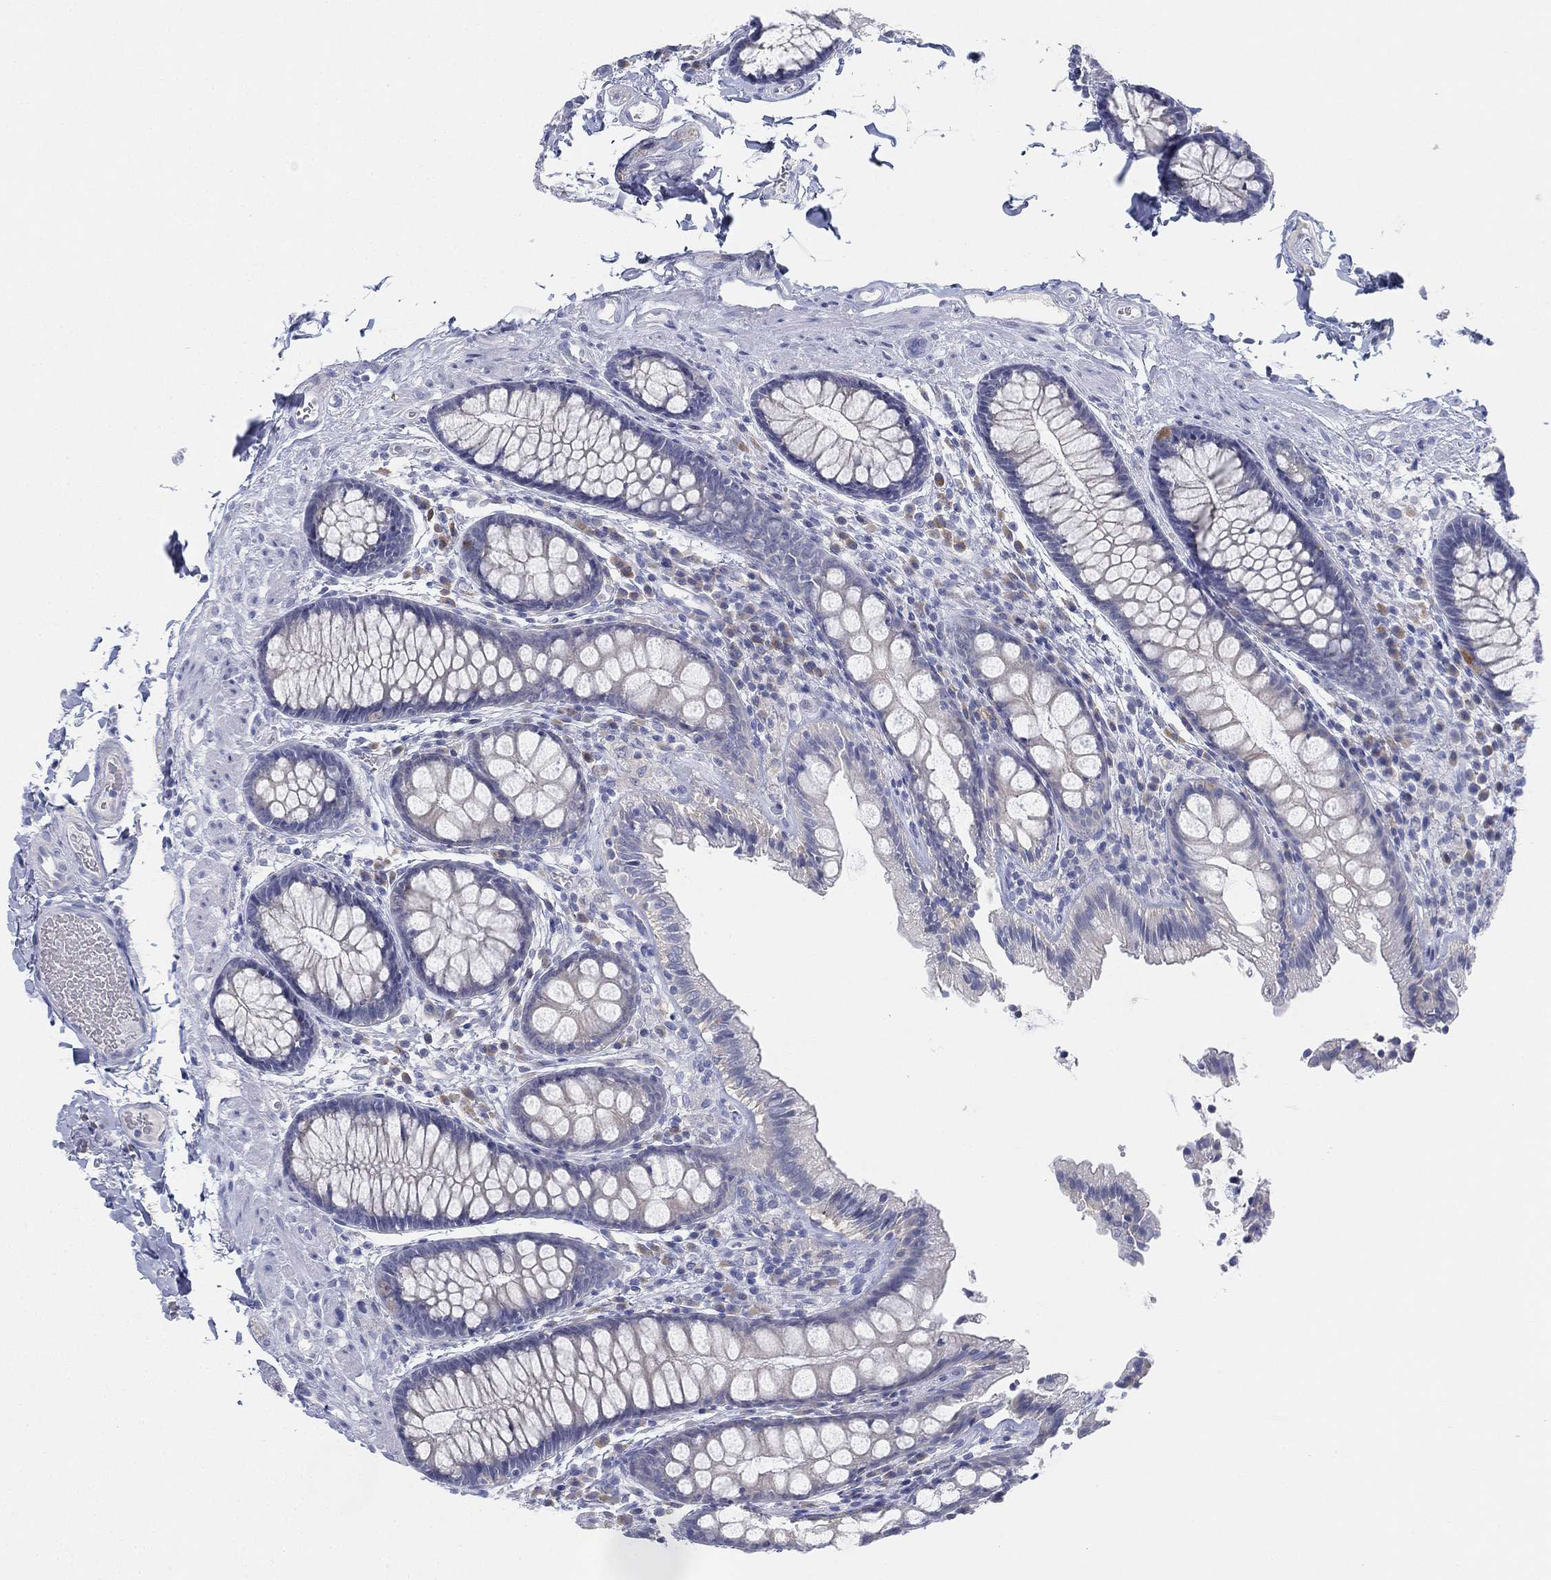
{"staining": {"intensity": "negative", "quantity": "none", "location": "none"}, "tissue": "colon", "cell_type": "Endothelial cells", "image_type": "normal", "snomed": [{"axis": "morphology", "description": "Normal tissue, NOS"}, {"axis": "topography", "description": "Colon"}], "caption": "Immunohistochemistry photomicrograph of unremarkable colon stained for a protein (brown), which exhibits no positivity in endothelial cells. (Brightfield microscopy of DAB (3,3'-diaminobenzidine) immunohistochemistry at high magnification).", "gene": "GCNA", "patient": {"sex": "female", "age": 86}}